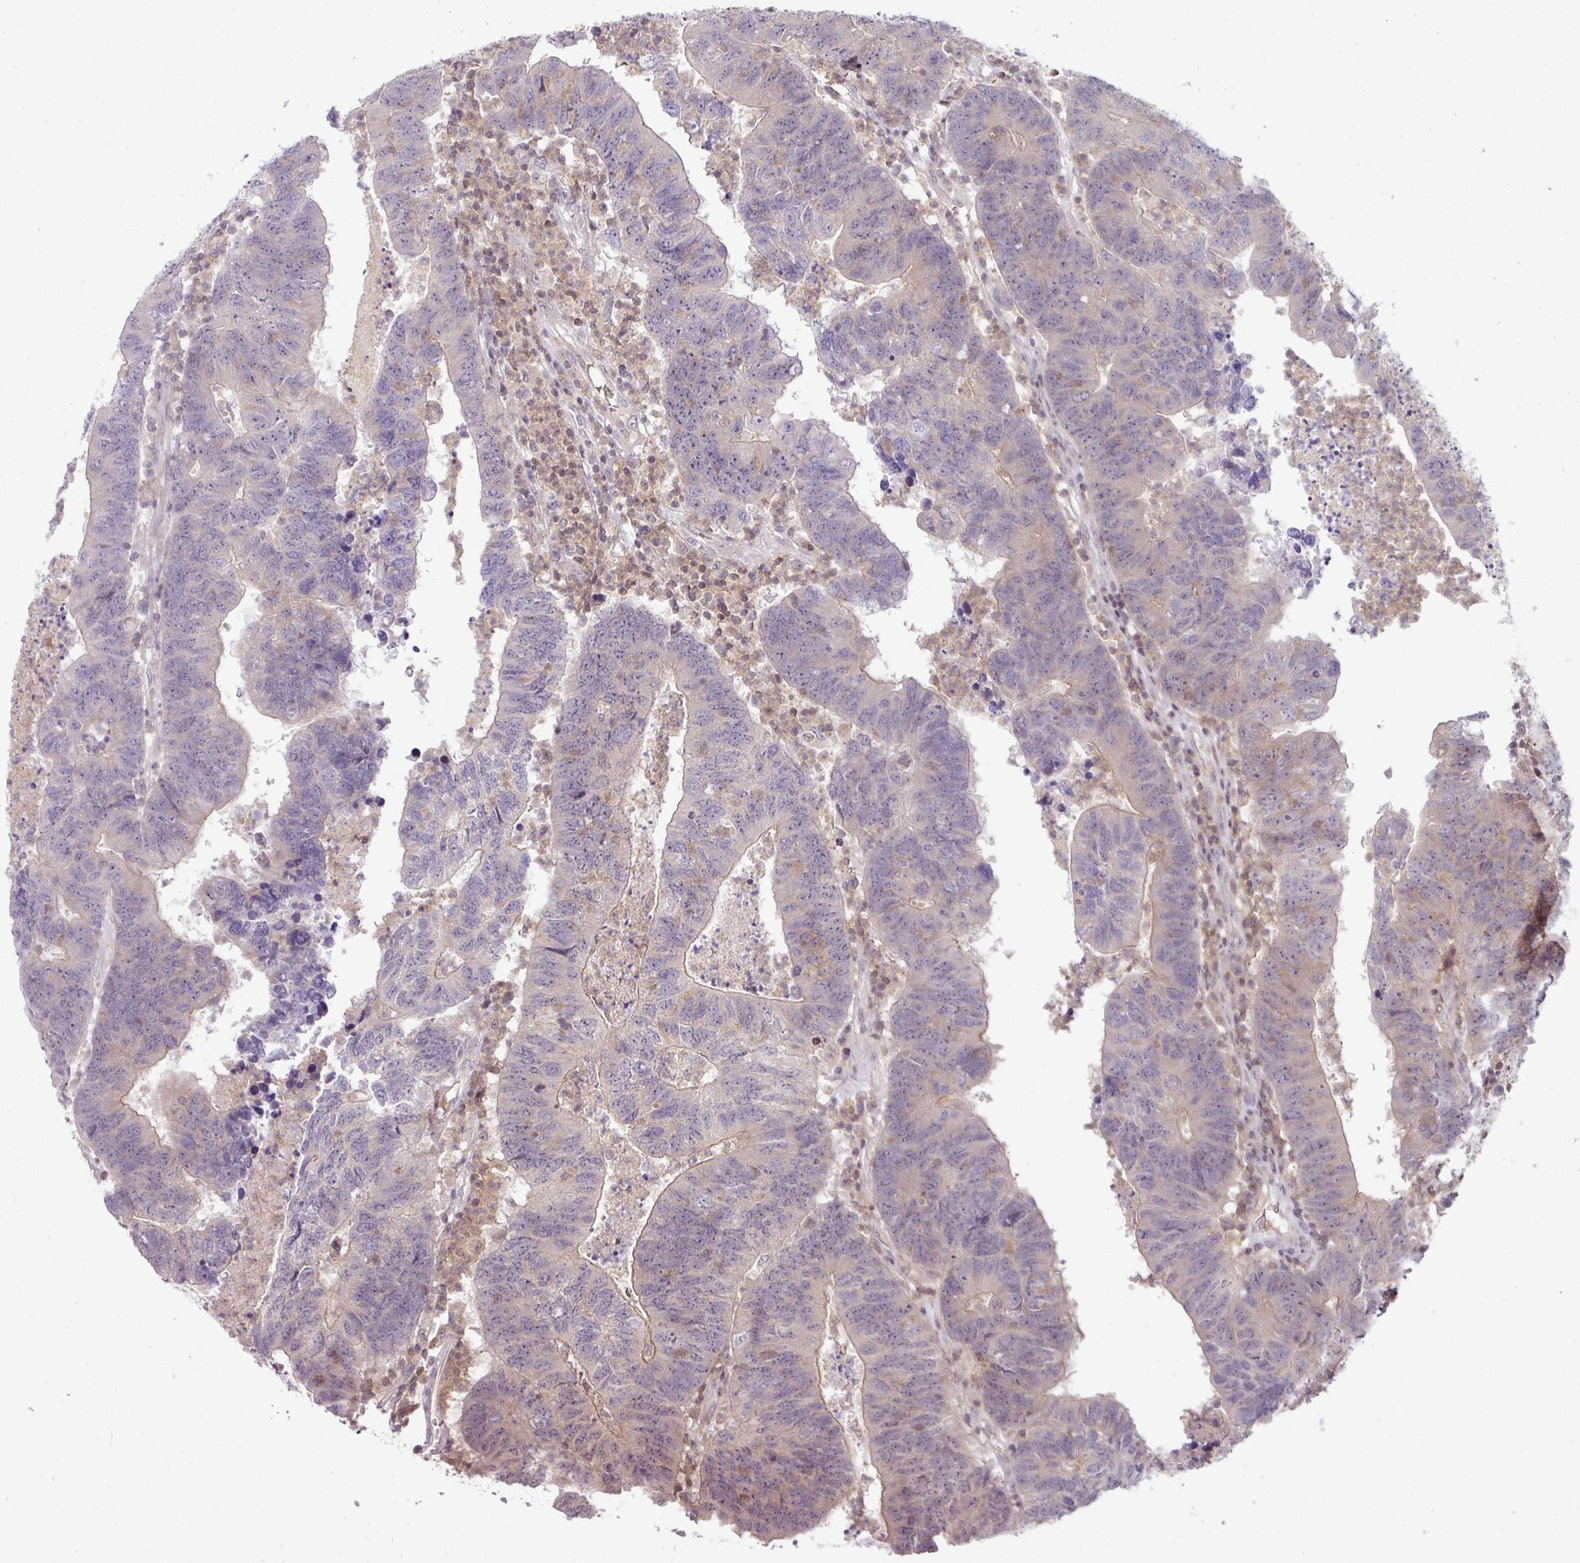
{"staining": {"intensity": "weak", "quantity": "25%-75%", "location": "cytoplasmic/membranous"}, "tissue": "colorectal cancer", "cell_type": "Tumor cells", "image_type": "cancer", "snomed": [{"axis": "morphology", "description": "Adenocarcinoma, NOS"}, {"axis": "topography", "description": "Colon"}], "caption": "This image reveals immunohistochemistry (IHC) staining of human adenocarcinoma (colorectal), with low weak cytoplasmic/membranous positivity in about 25%-75% of tumor cells.", "gene": "STAT5A", "patient": {"sex": "female", "age": 48}}